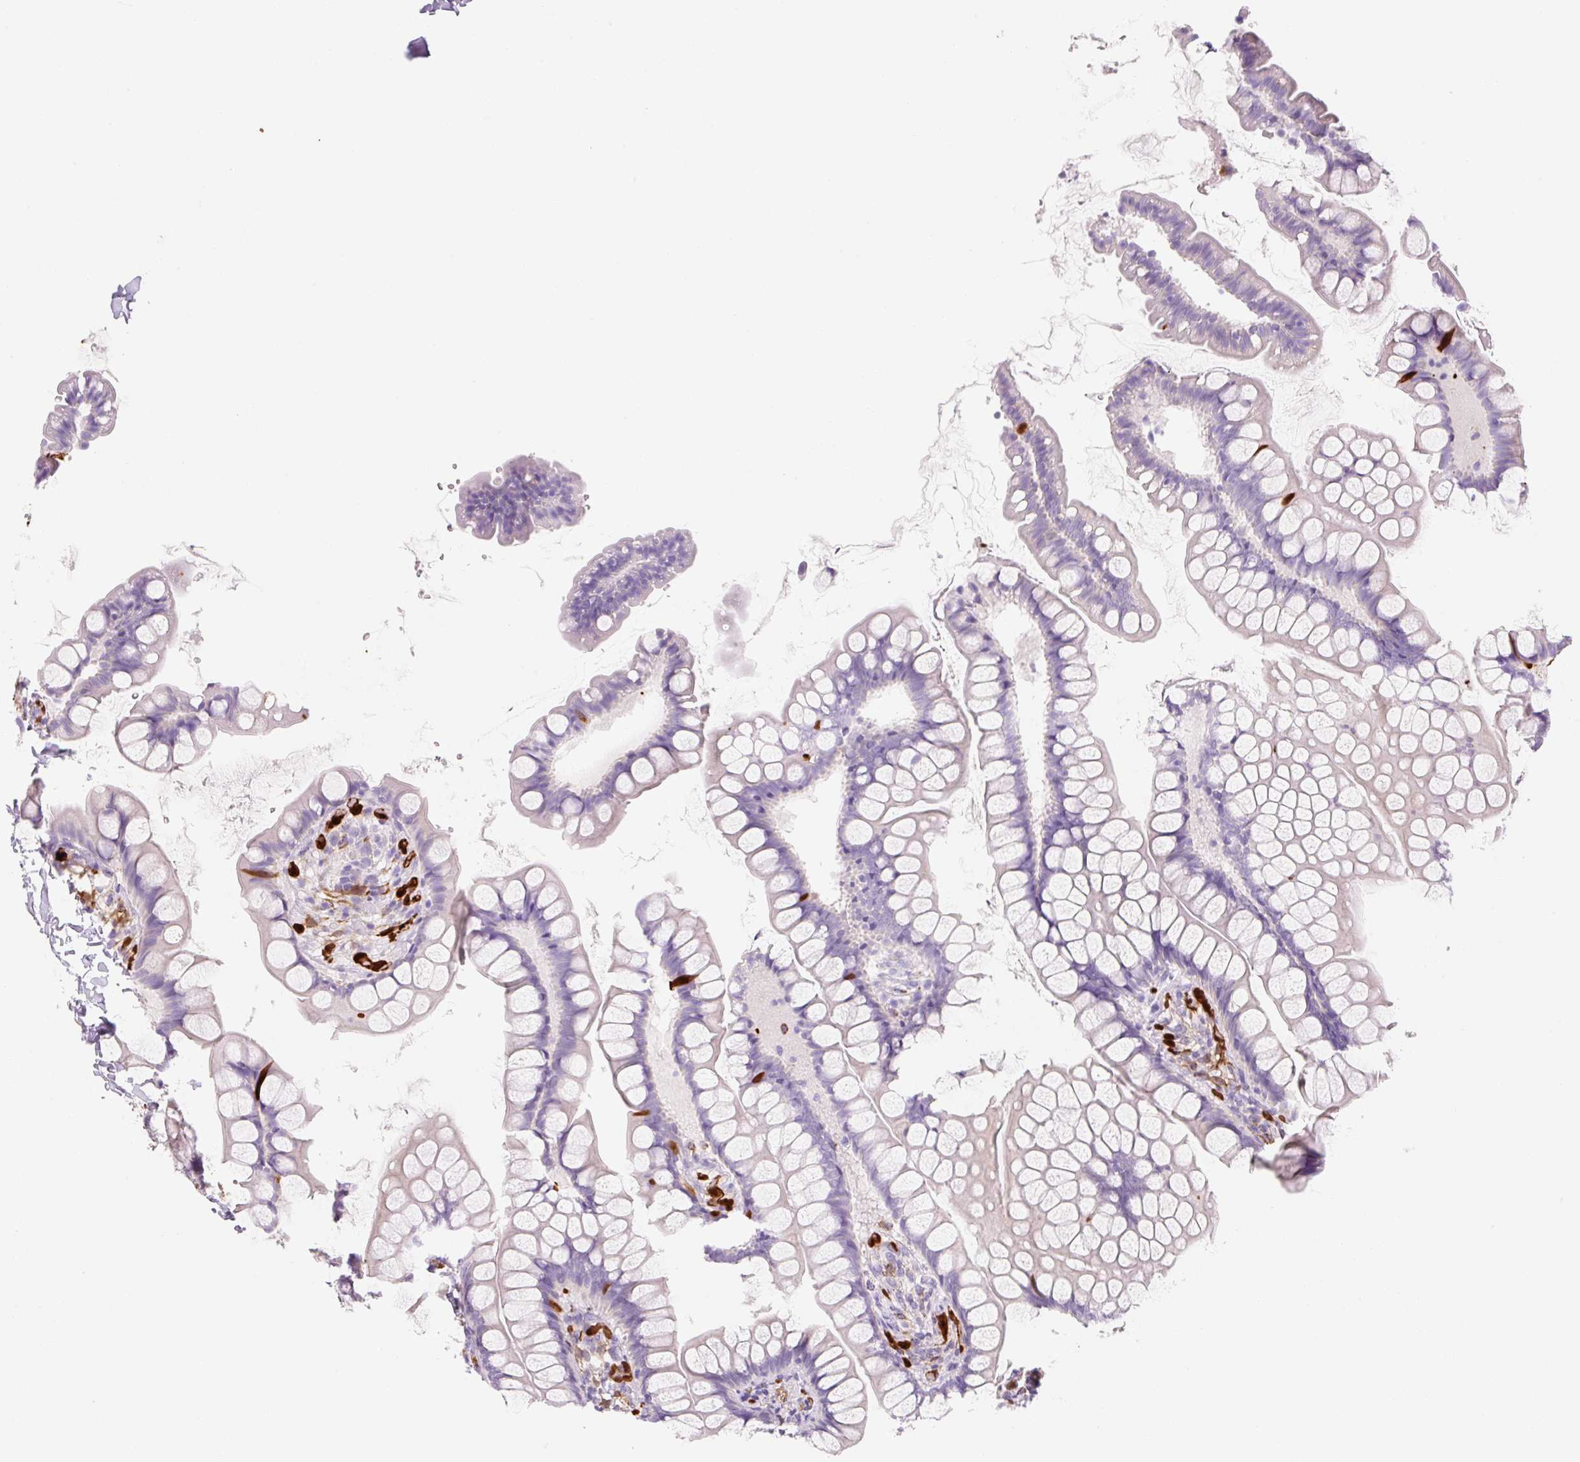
{"staining": {"intensity": "negative", "quantity": "none", "location": "none"}, "tissue": "small intestine", "cell_type": "Glandular cells", "image_type": "normal", "snomed": [{"axis": "morphology", "description": "Normal tissue, NOS"}, {"axis": "topography", "description": "Small intestine"}], "caption": "IHC of unremarkable small intestine exhibits no positivity in glandular cells. Nuclei are stained in blue.", "gene": "FABP5", "patient": {"sex": "male", "age": 70}}